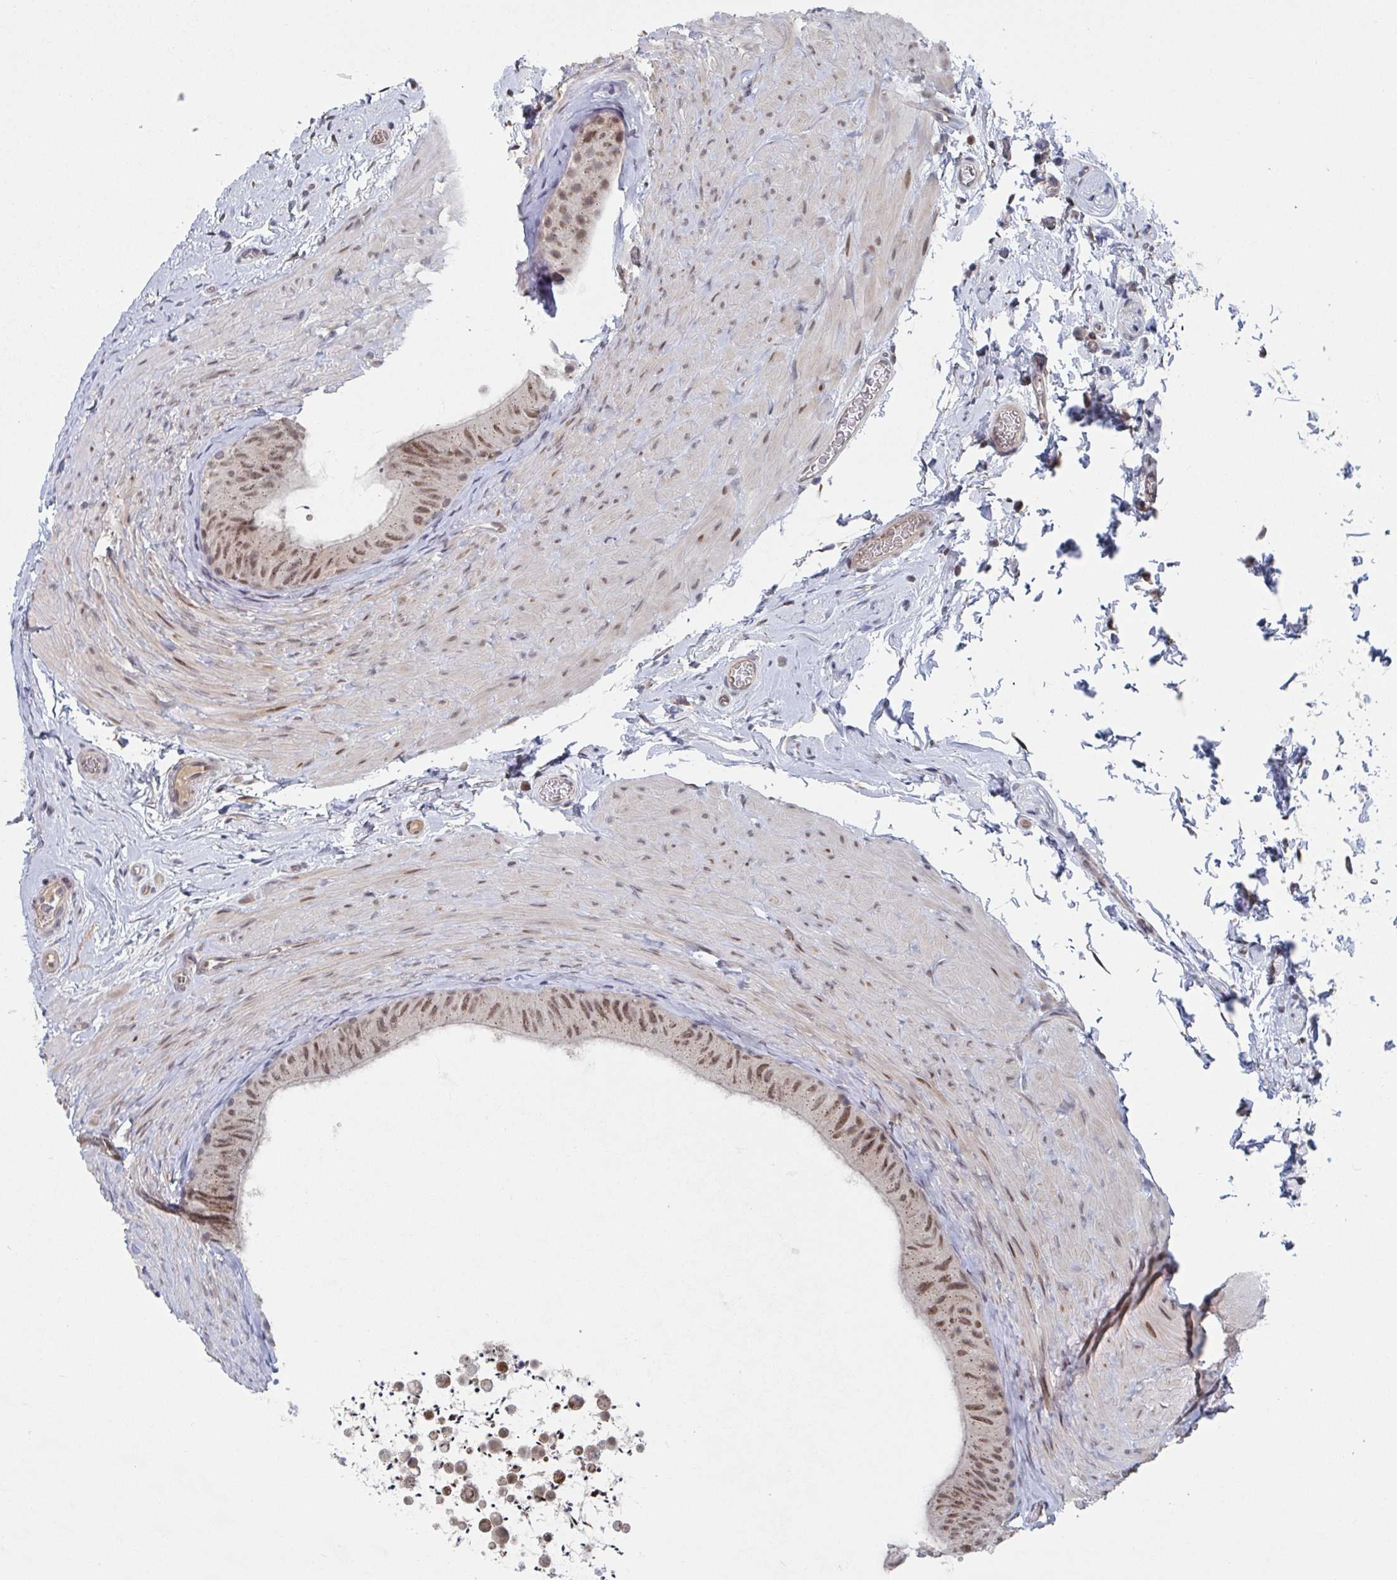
{"staining": {"intensity": "moderate", "quantity": ">75%", "location": "nuclear"}, "tissue": "epididymis", "cell_type": "Glandular cells", "image_type": "normal", "snomed": [{"axis": "morphology", "description": "Normal tissue, NOS"}, {"axis": "topography", "description": "Epididymis, spermatic cord, NOS"}, {"axis": "topography", "description": "Epididymis"}], "caption": "Immunohistochemistry (IHC) (DAB (3,3'-diaminobenzidine)) staining of normal human epididymis demonstrates moderate nuclear protein positivity in approximately >75% of glandular cells.", "gene": "RNF212", "patient": {"sex": "male", "age": 31}}